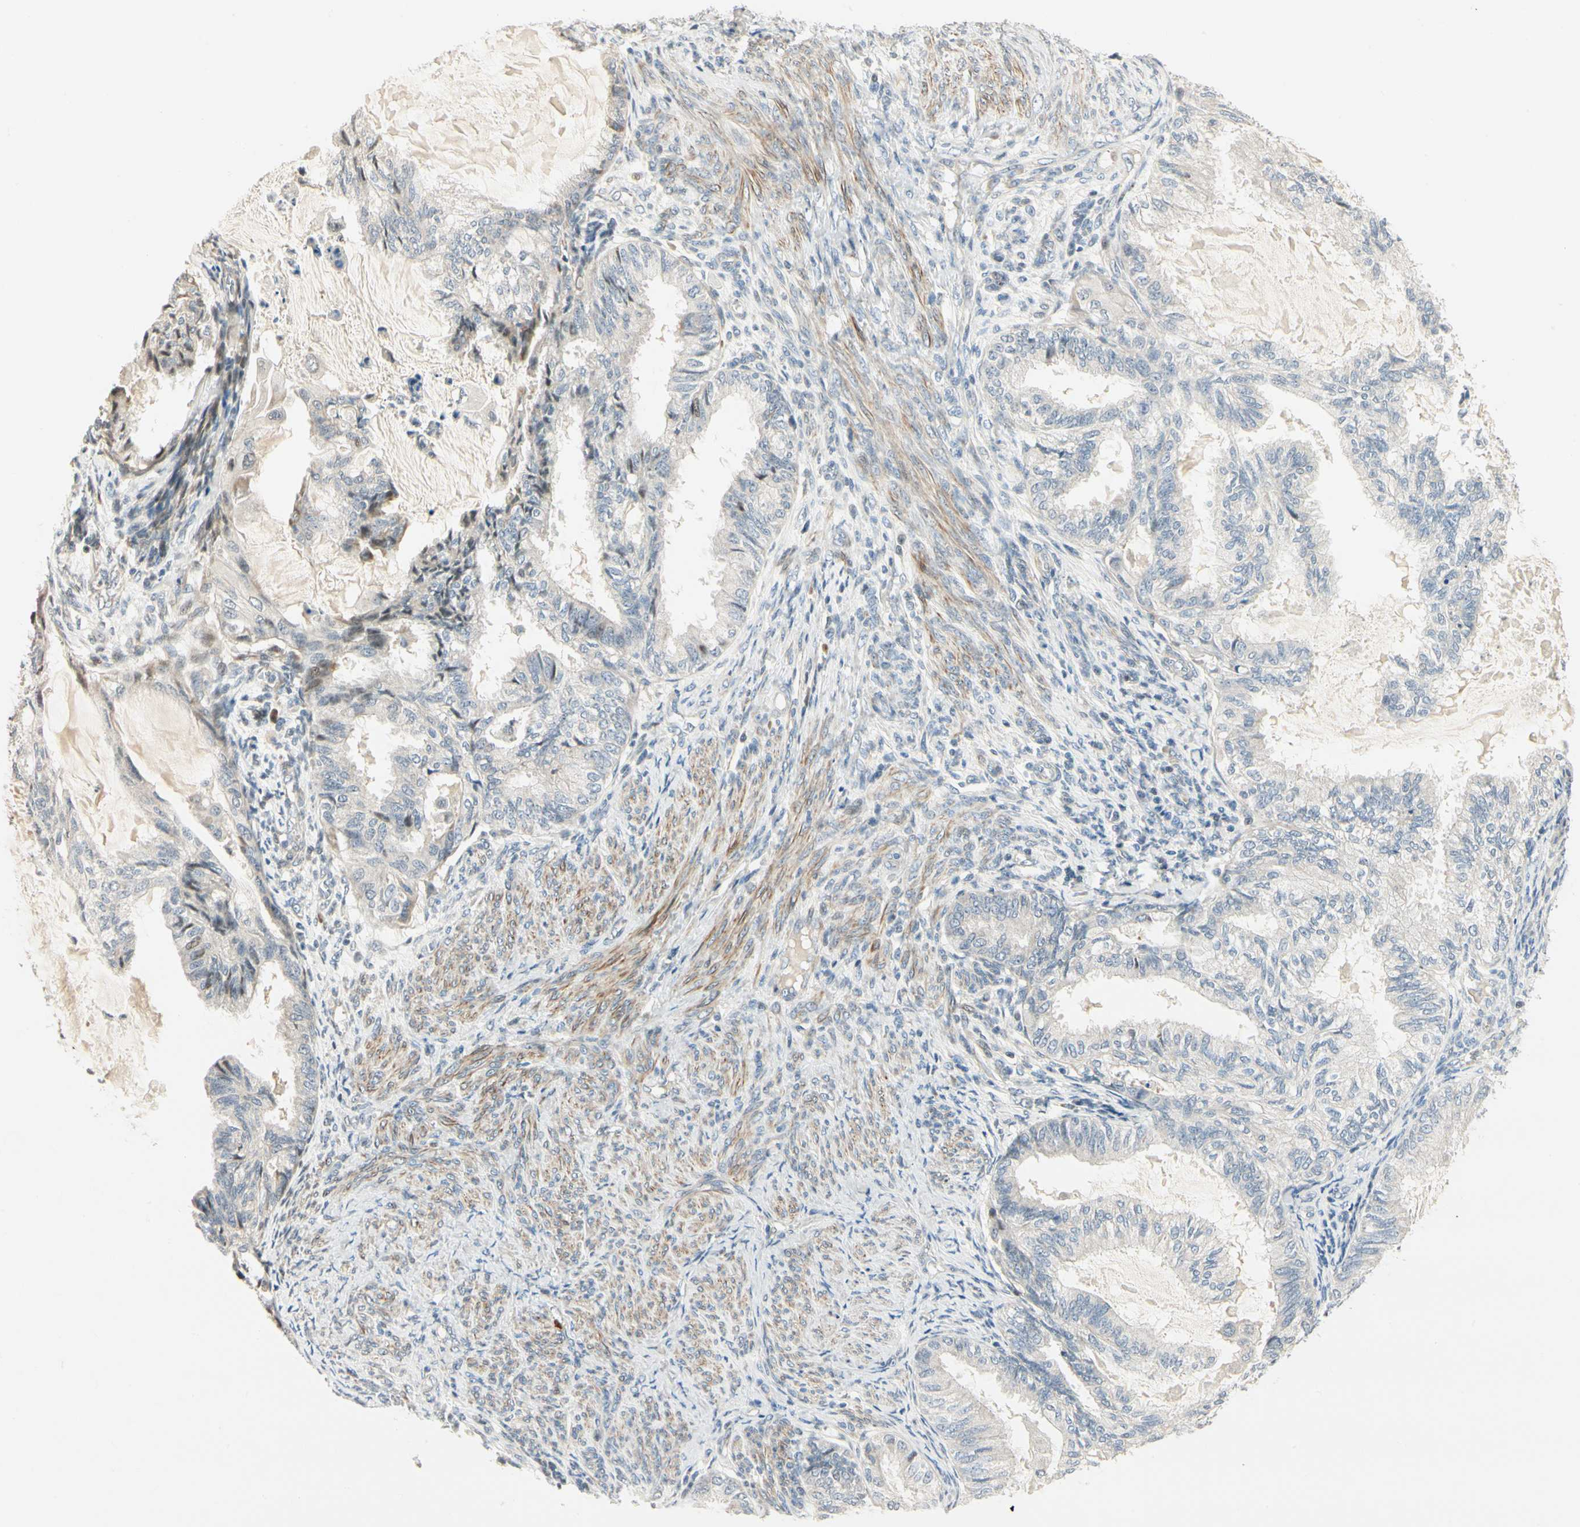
{"staining": {"intensity": "negative", "quantity": "none", "location": "none"}, "tissue": "cervical cancer", "cell_type": "Tumor cells", "image_type": "cancer", "snomed": [{"axis": "morphology", "description": "Normal tissue, NOS"}, {"axis": "morphology", "description": "Adenocarcinoma, NOS"}, {"axis": "topography", "description": "Cervix"}, {"axis": "topography", "description": "Endometrium"}], "caption": "Human cervical cancer stained for a protein using immunohistochemistry (IHC) exhibits no positivity in tumor cells.", "gene": "P4HA3", "patient": {"sex": "female", "age": 86}}